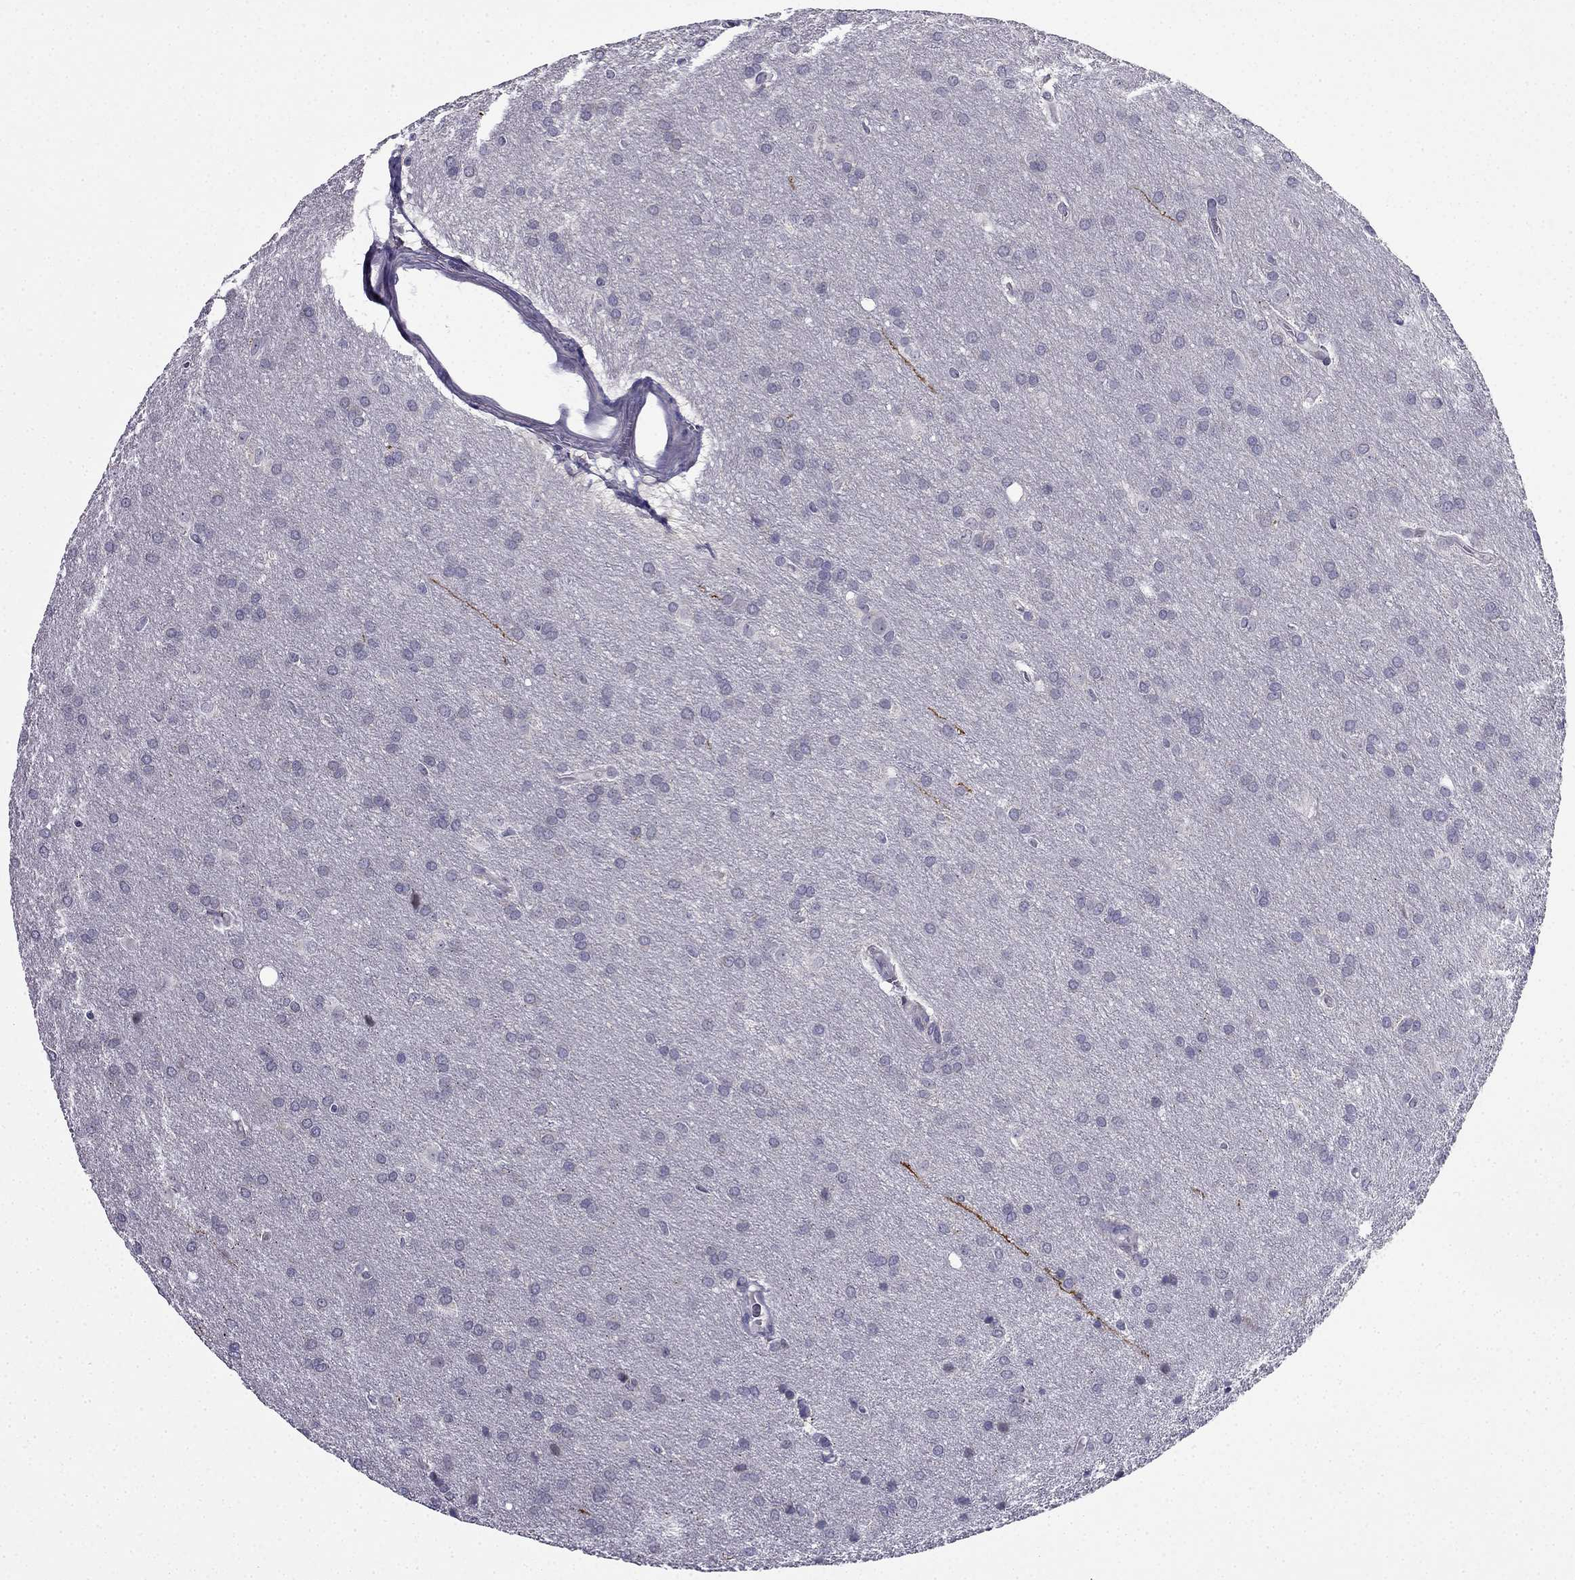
{"staining": {"intensity": "negative", "quantity": "none", "location": "none"}, "tissue": "glioma", "cell_type": "Tumor cells", "image_type": "cancer", "snomed": [{"axis": "morphology", "description": "Glioma, malignant, Low grade"}, {"axis": "topography", "description": "Brain"}], "caption": "This photomicrograph is of malignant glioma (low-grade) stained with immunohistochemistry to label a protein in brown with the nuclei are counter-stained blue. There is no positivity in tumor cells. (Brightfield microscopy of DAB (3,3'-diaminobenzidine) immunohistochemistry (IHC) at high magnification).", "gene": "SLC6A2", "patient": {"sex": "female", "age": 32}}